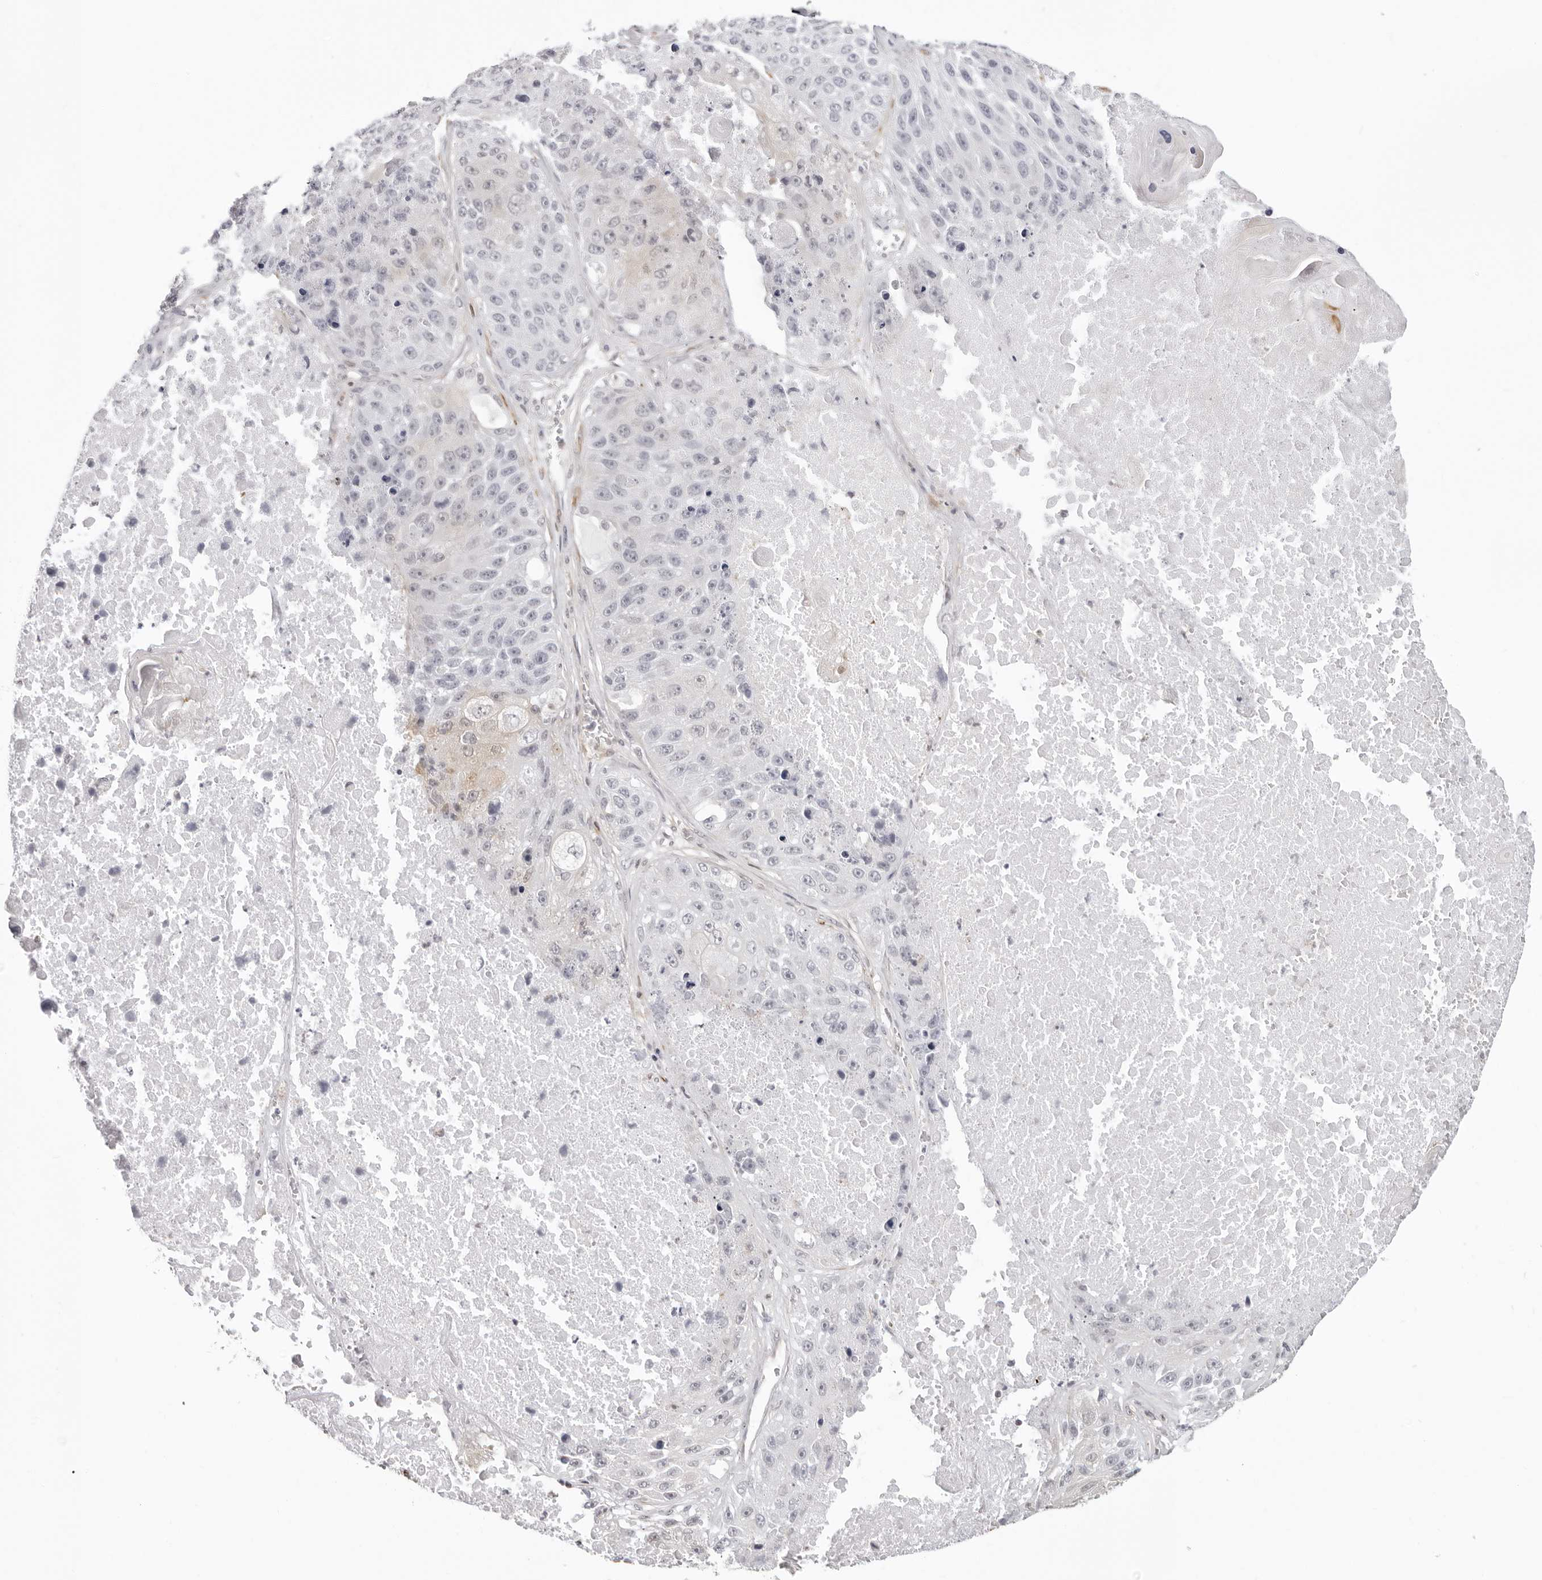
{"staining": {"intensity": "negative", "quantity": "none", "location": "none"}, "tissue": "lung cancer", "cell_type": "Tumor cells", "image_type": "cancer", "snomed": [{"axis": "morphology", "description": "Squamous cell carcinoma, NOS"}, {"axis": "topography", "description": "Lung"}], "caption": "Lung squamous cell carcinoma stained for a protein using IHC exhibits no positivity tumor cells.", "gene": "UNK", "patient": {"sex": "male", "age": 61}}